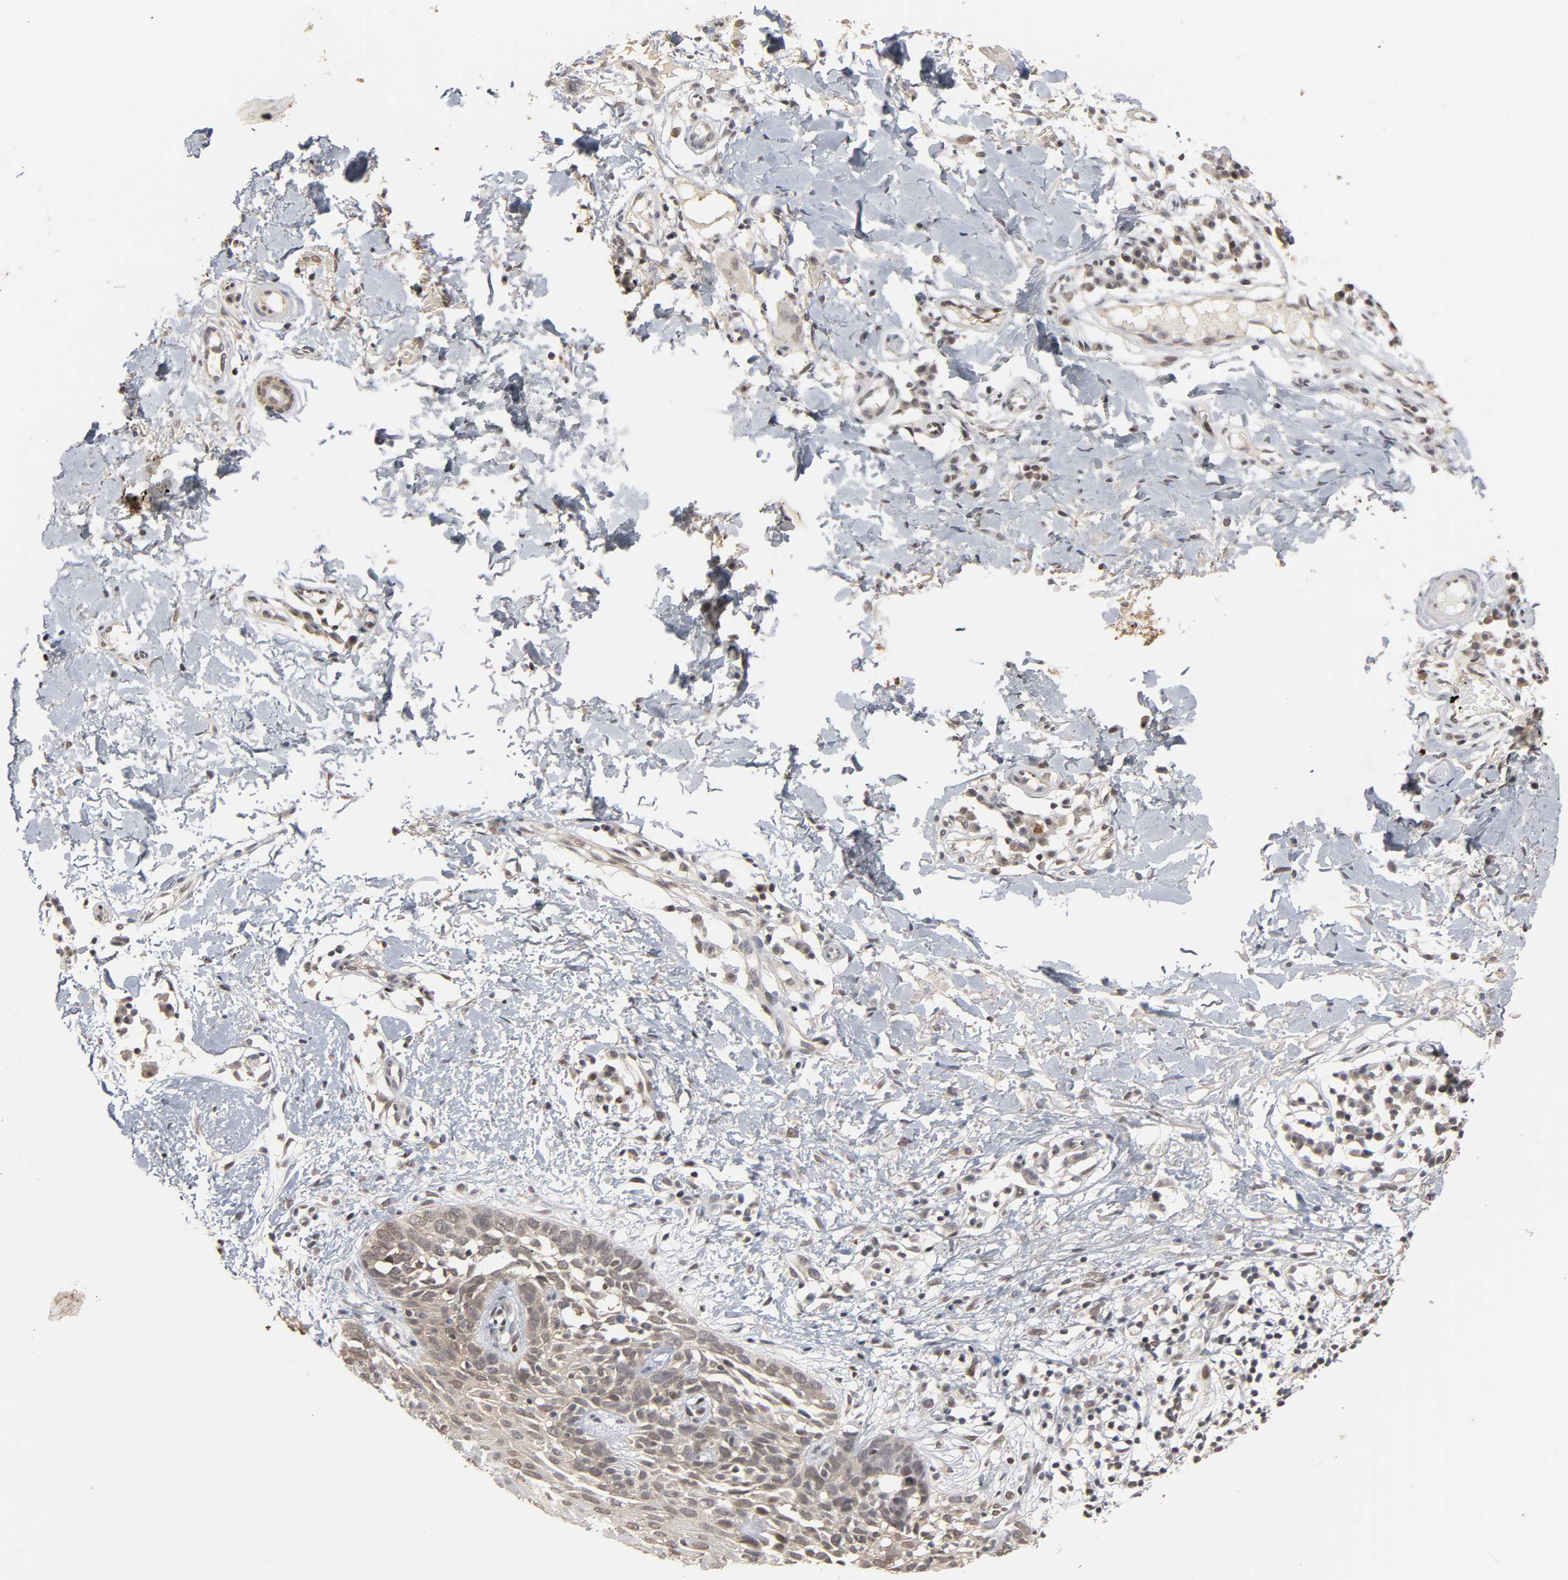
{"staining": {"intensity": "weak", "quantity": ">75%", "location": "cytoplasmic/membranous,nuclear"}, "tissue": "skin cancer", "cell_type": "Tumor cells", "image_type": "cancer", "snomed": [{"axis": "morphology", "description": "Normal tissue, NOS"}, {"axis": "morphology", "description": "Basal cell carcinoma"}, {"axis": "topography", "description": "Skin"}], "caption": "Immunohistochemistry photomicrograph of neoplastic tissue: skin cancer stained using immunohistochemistry demonstrates low levels of weak protein expression localized specifically in the cytoplasmic/membranous and nuclear of tumor cells, appearing as a cytoplasmic/membranous and nuclear brown color.", "gene": "HTR1E", "patient": {"sex": "male", "age": 77}}